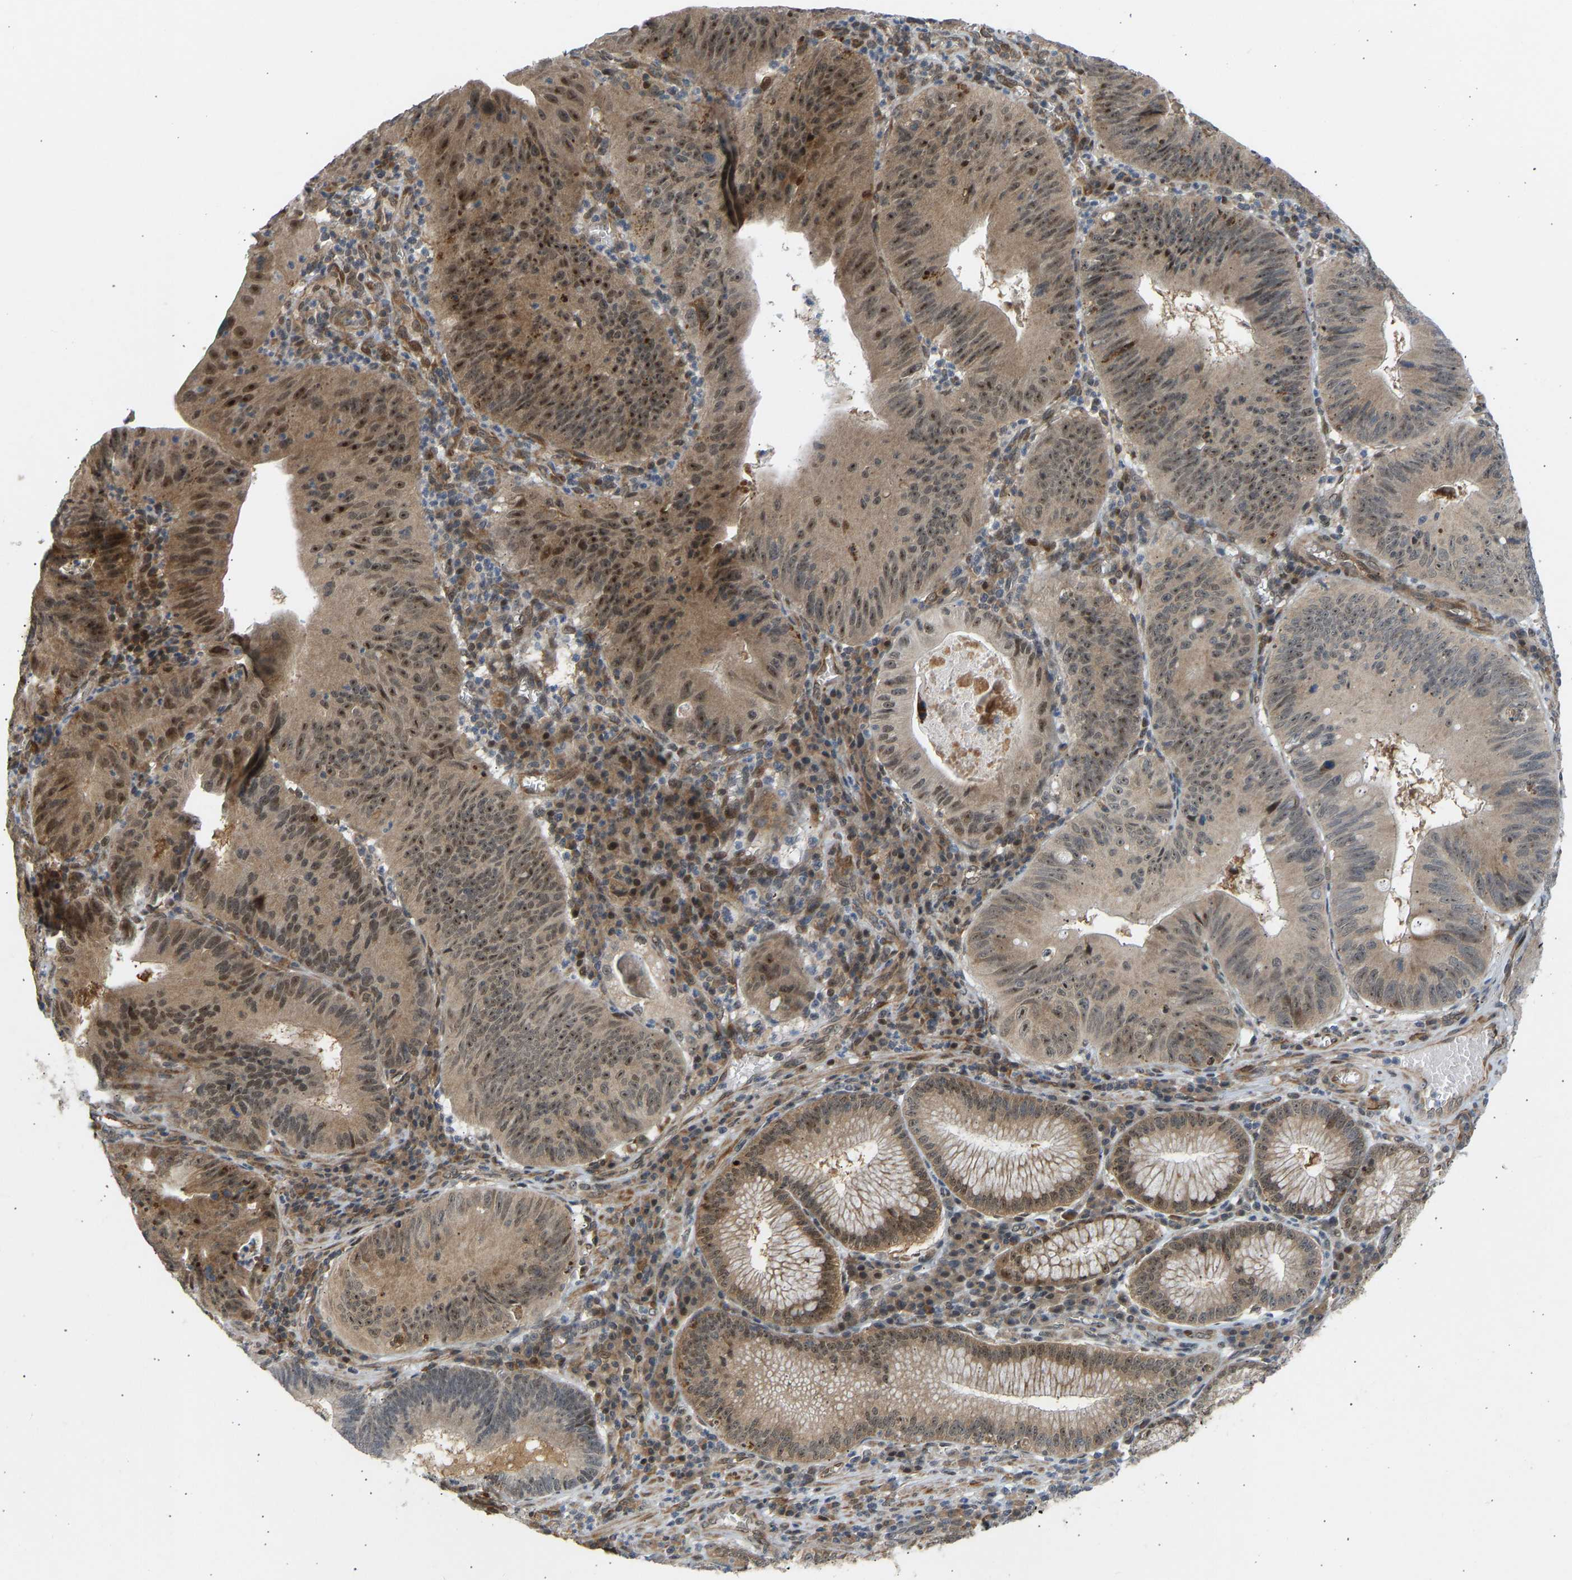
{"staining": {"intensity": "moderate", "quantity": ">75%", "location": "cytoplasmic/membranous,nuclear"}, "tissue": "stomach cancer", "cell_type": "Tumor cells", "image_type": "cancer", "snomed": [{"axis": "morphology", "description": "Adenocarcinoma, NOS"}, {"axis": "topography", "description": "Stomach"}], "caption": "A brown stain highlights moderate cytoplasmic/membranous and nuclear staining of a protein in human adenocarcinoma (stomach) tumor cells.", "gene": "BAG1", "patient": {"sex": "male", "age": 59}}